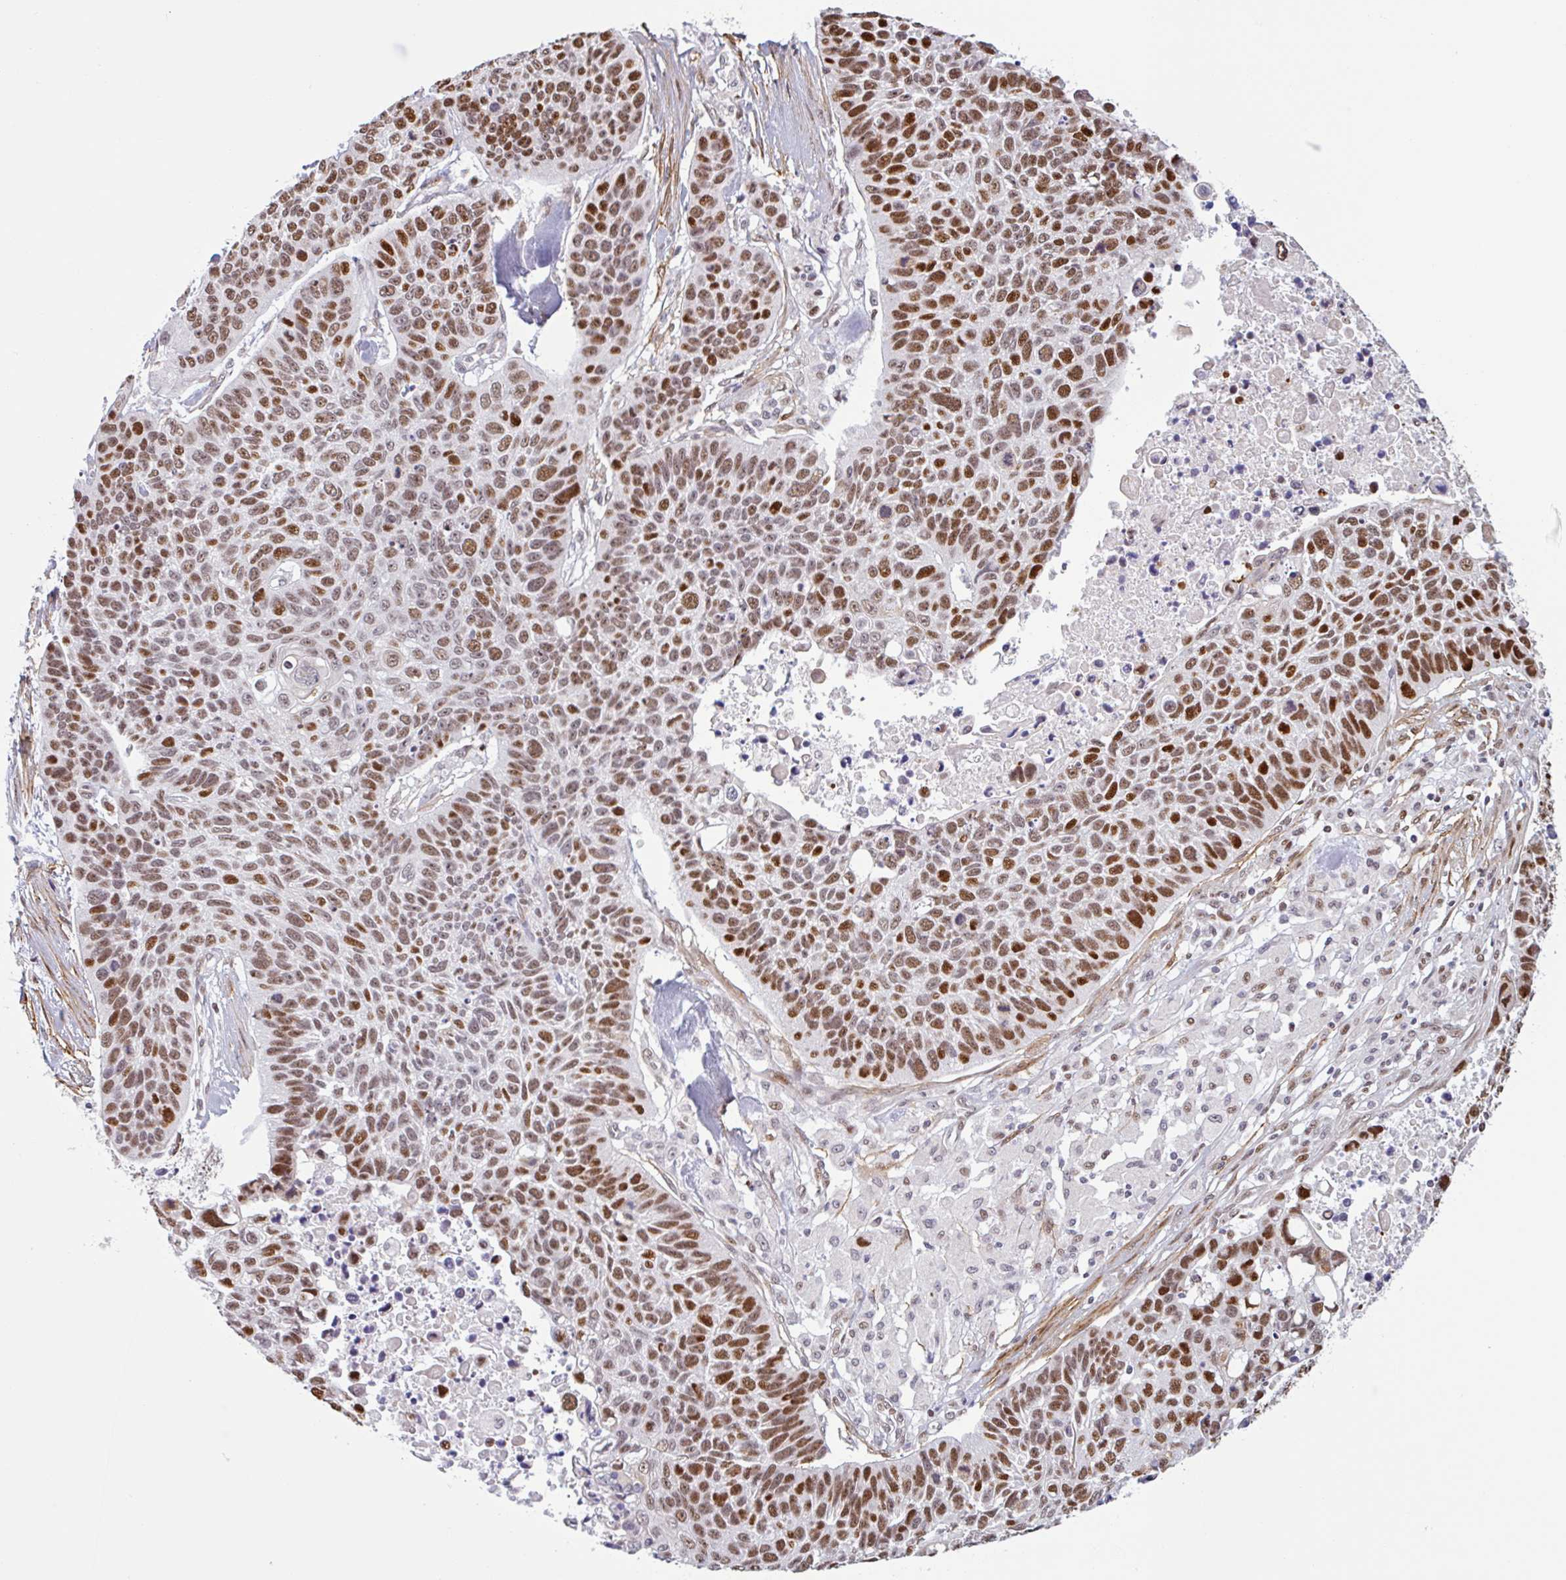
{"staining": {"intensity": "moderate", "quantity": ">75%", "location": "nuclear"}, "tissue": "lung cancer", "cell_type": "Tumor cells", "image_type": "cancer", "snomed": [{"axis": "morphology", "description": "Squamous cell carcinoma, NOS"}, {"axis": "topography", "description": "Lung"}], "caption": "There is medium levels of moderate nuclear expression in tumor cells of lung squamous cell carcinoma, as demonstrated by immunohistochemical staining (brown color).", "gene": "TMEM119", "patient": {"sex": "male", "age": 62}}